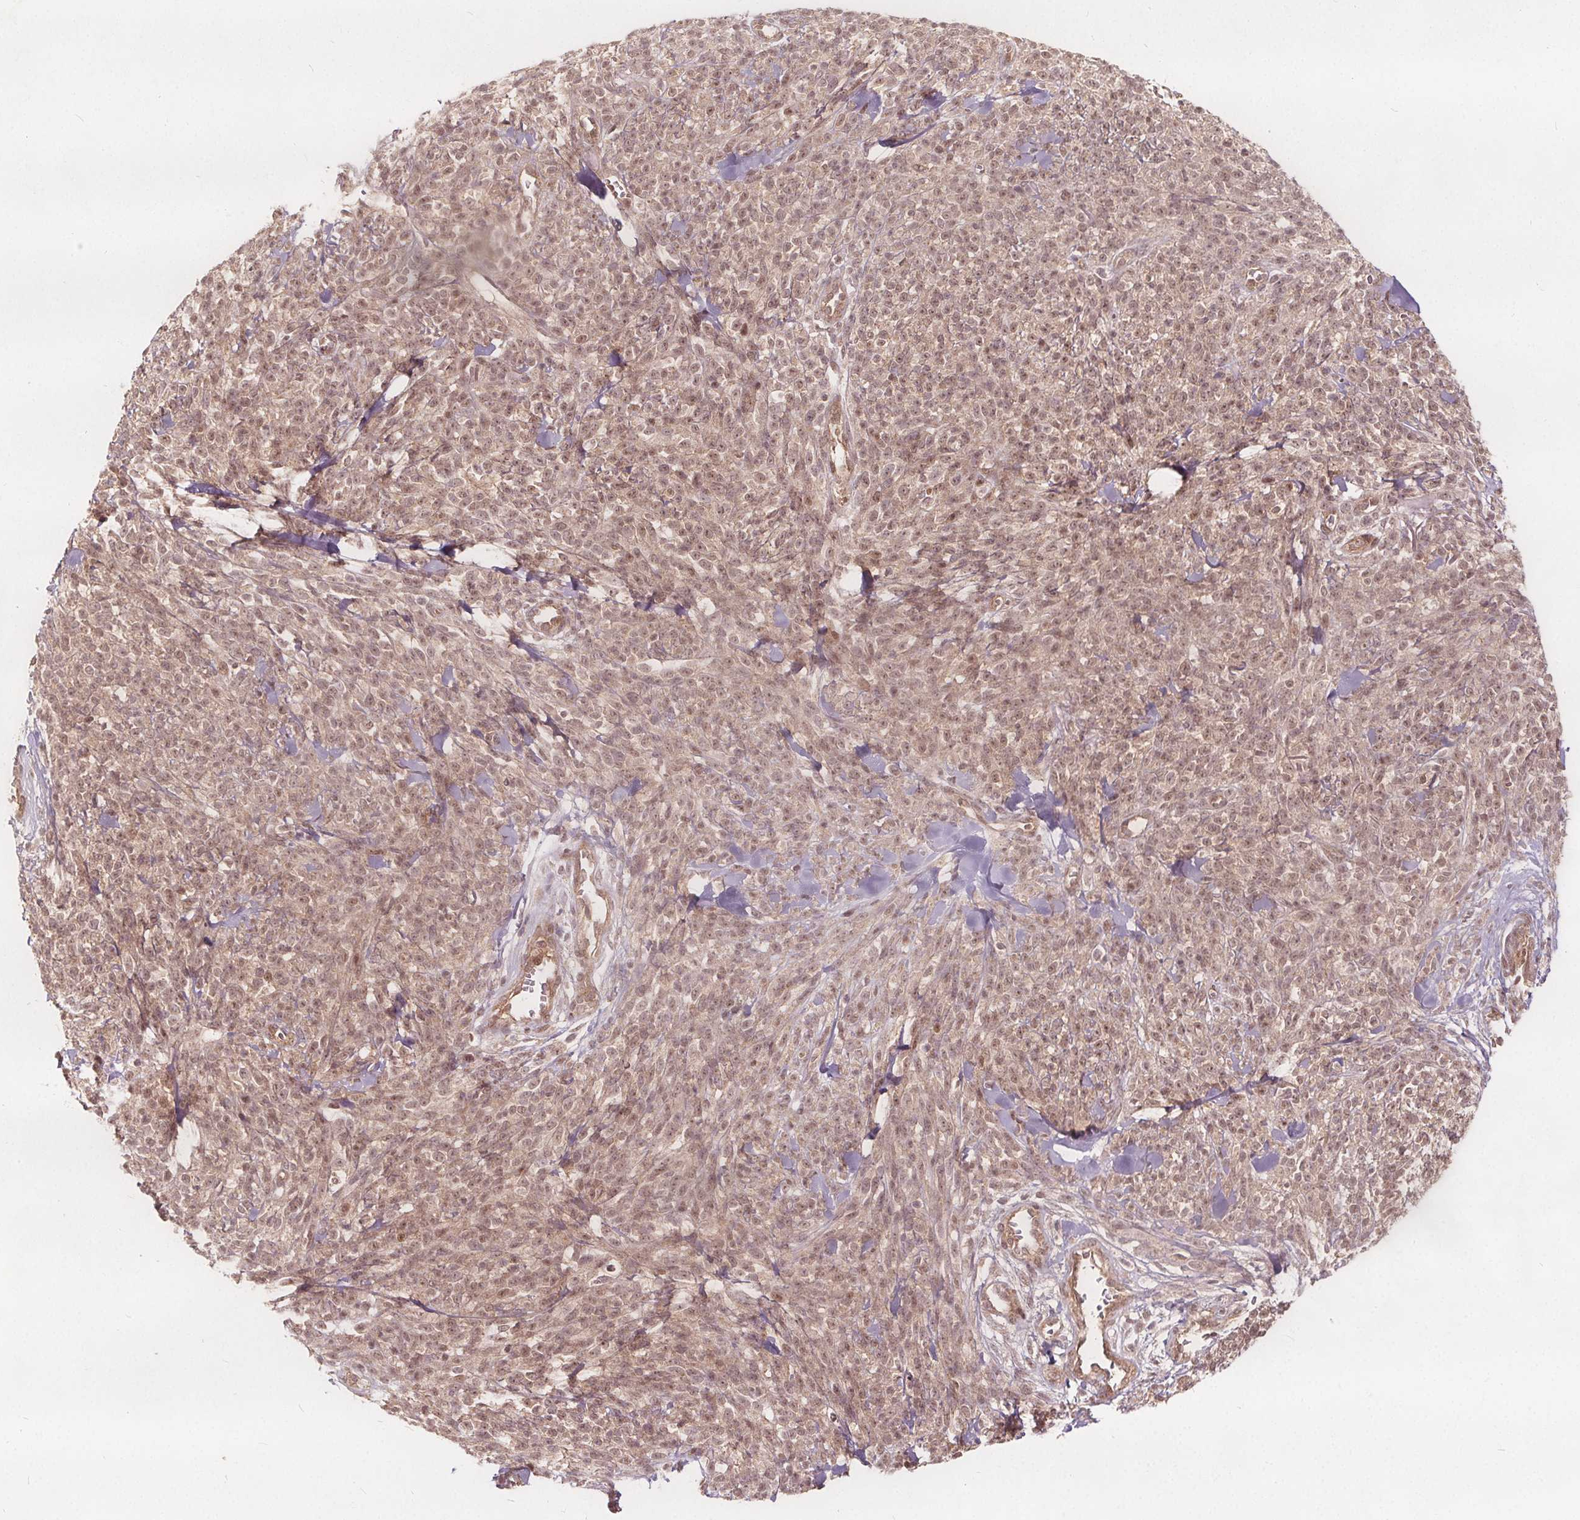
{"staining": {"intensity": "weak", "quantity": ">75%", "location": "nuclear"}, "tissue": "melanoma", "cell_type": "Tumor cells", "image_type": "cancer", "snomed": [{"axis": "morphology", "description": "Malignant melanoma, NOS"}, {"axis": "topography", "description": "Skin"}, {"axis": "topography", "description": "Skin of trunk"}], "caption": "Tumor cells show low levels of weak nuclear expression in approximately >75% of cells in melanoma. (IHC, brightfield microscopy, high magnification).", "gene": "PPP1CB", "patient": {"sex": "male", "age": 74}}